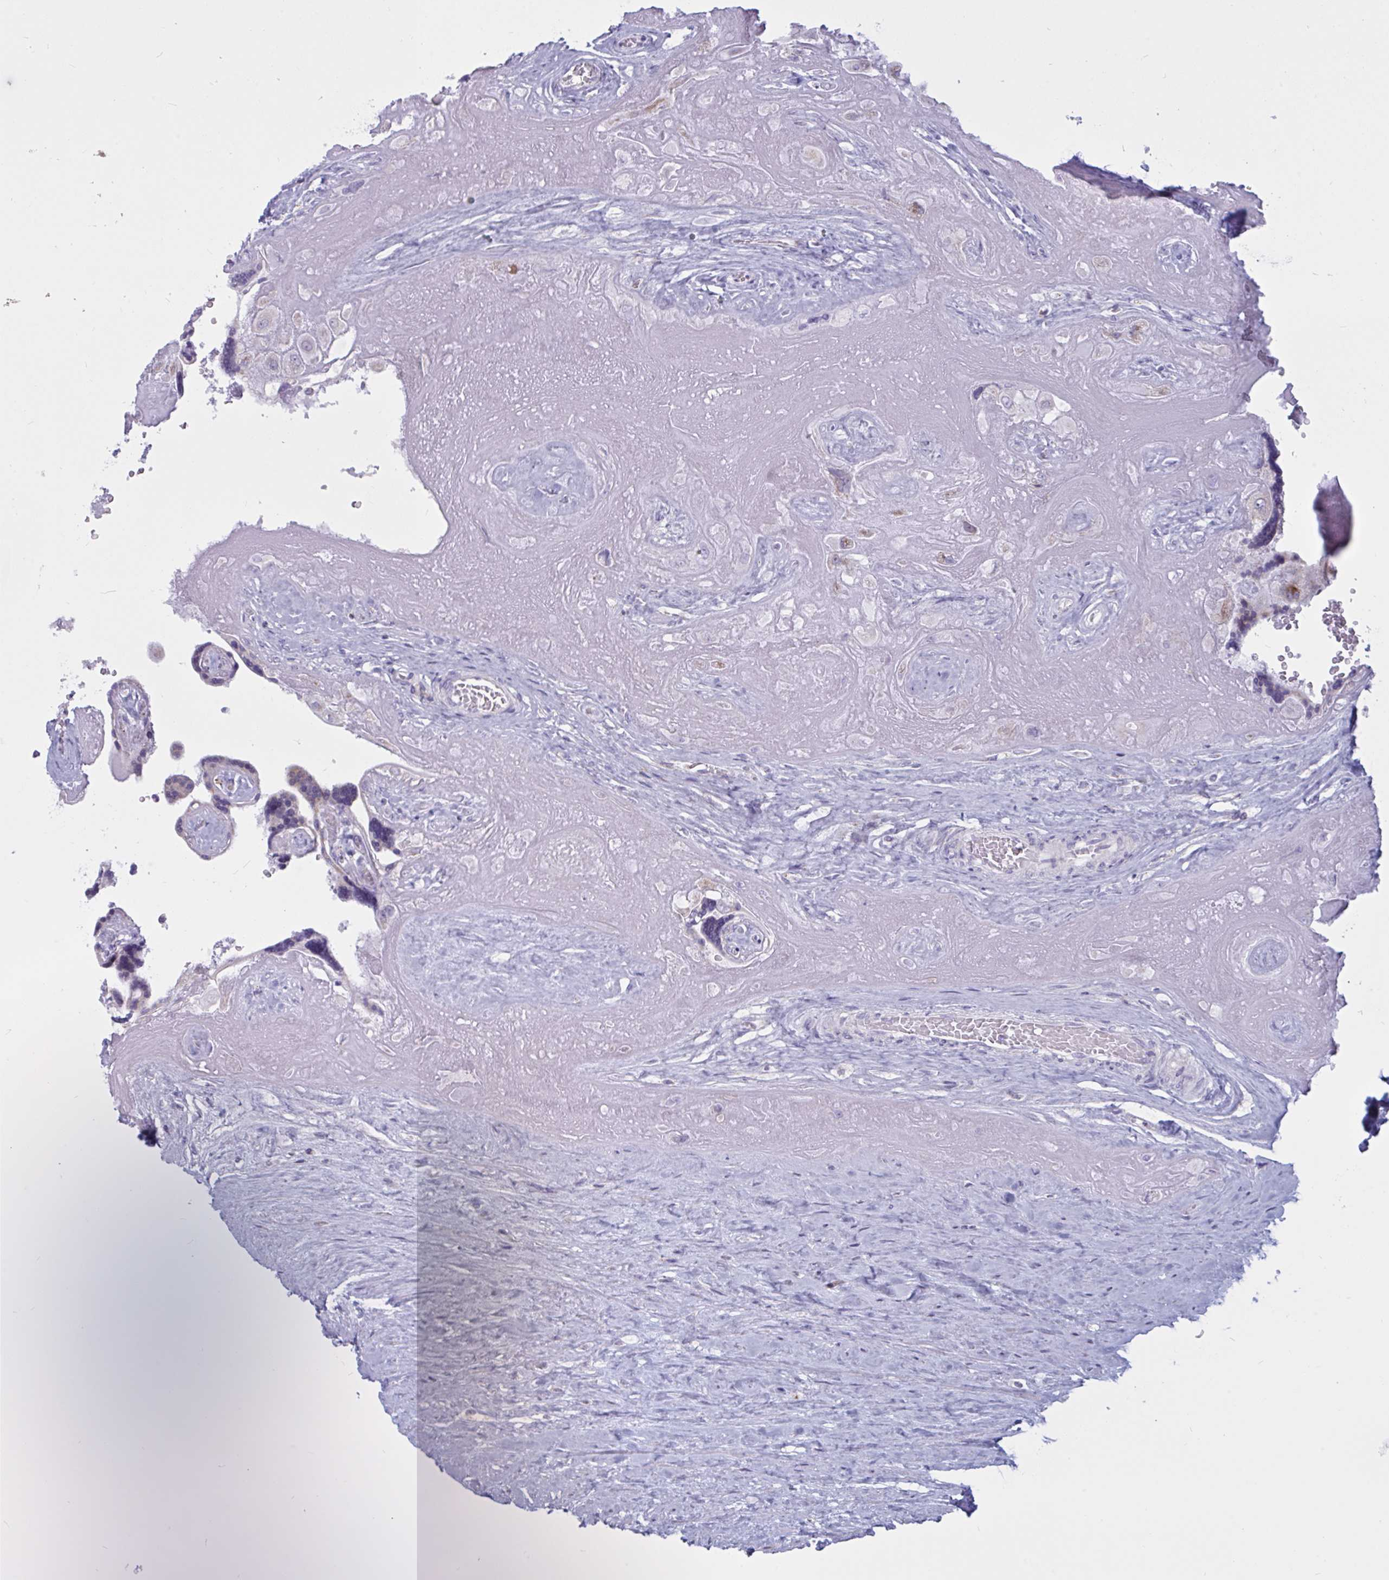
{"staining": {"intensity": "weak", "quantity": "<25%", "location": "nuclear"}, "tissue": "placenta", "cell_type": "Decidual cells", "image_type": "normal", "snomed": [{"axis": "morphology", "description": "Normal tissue, NOS"}, {"axis": "topography", "description": "Placenta"}], "caption": "High power microscopy histopathology image of an IHC image of unremarkable placenta, revealing no significant positivity in decidual cells. (Brightfield microscopy of DAB (3,3'-diaminobenzidine) IHC at high magnification).", "gene": "ATG9A", "patient": {"sex": "female", "age": 32}}